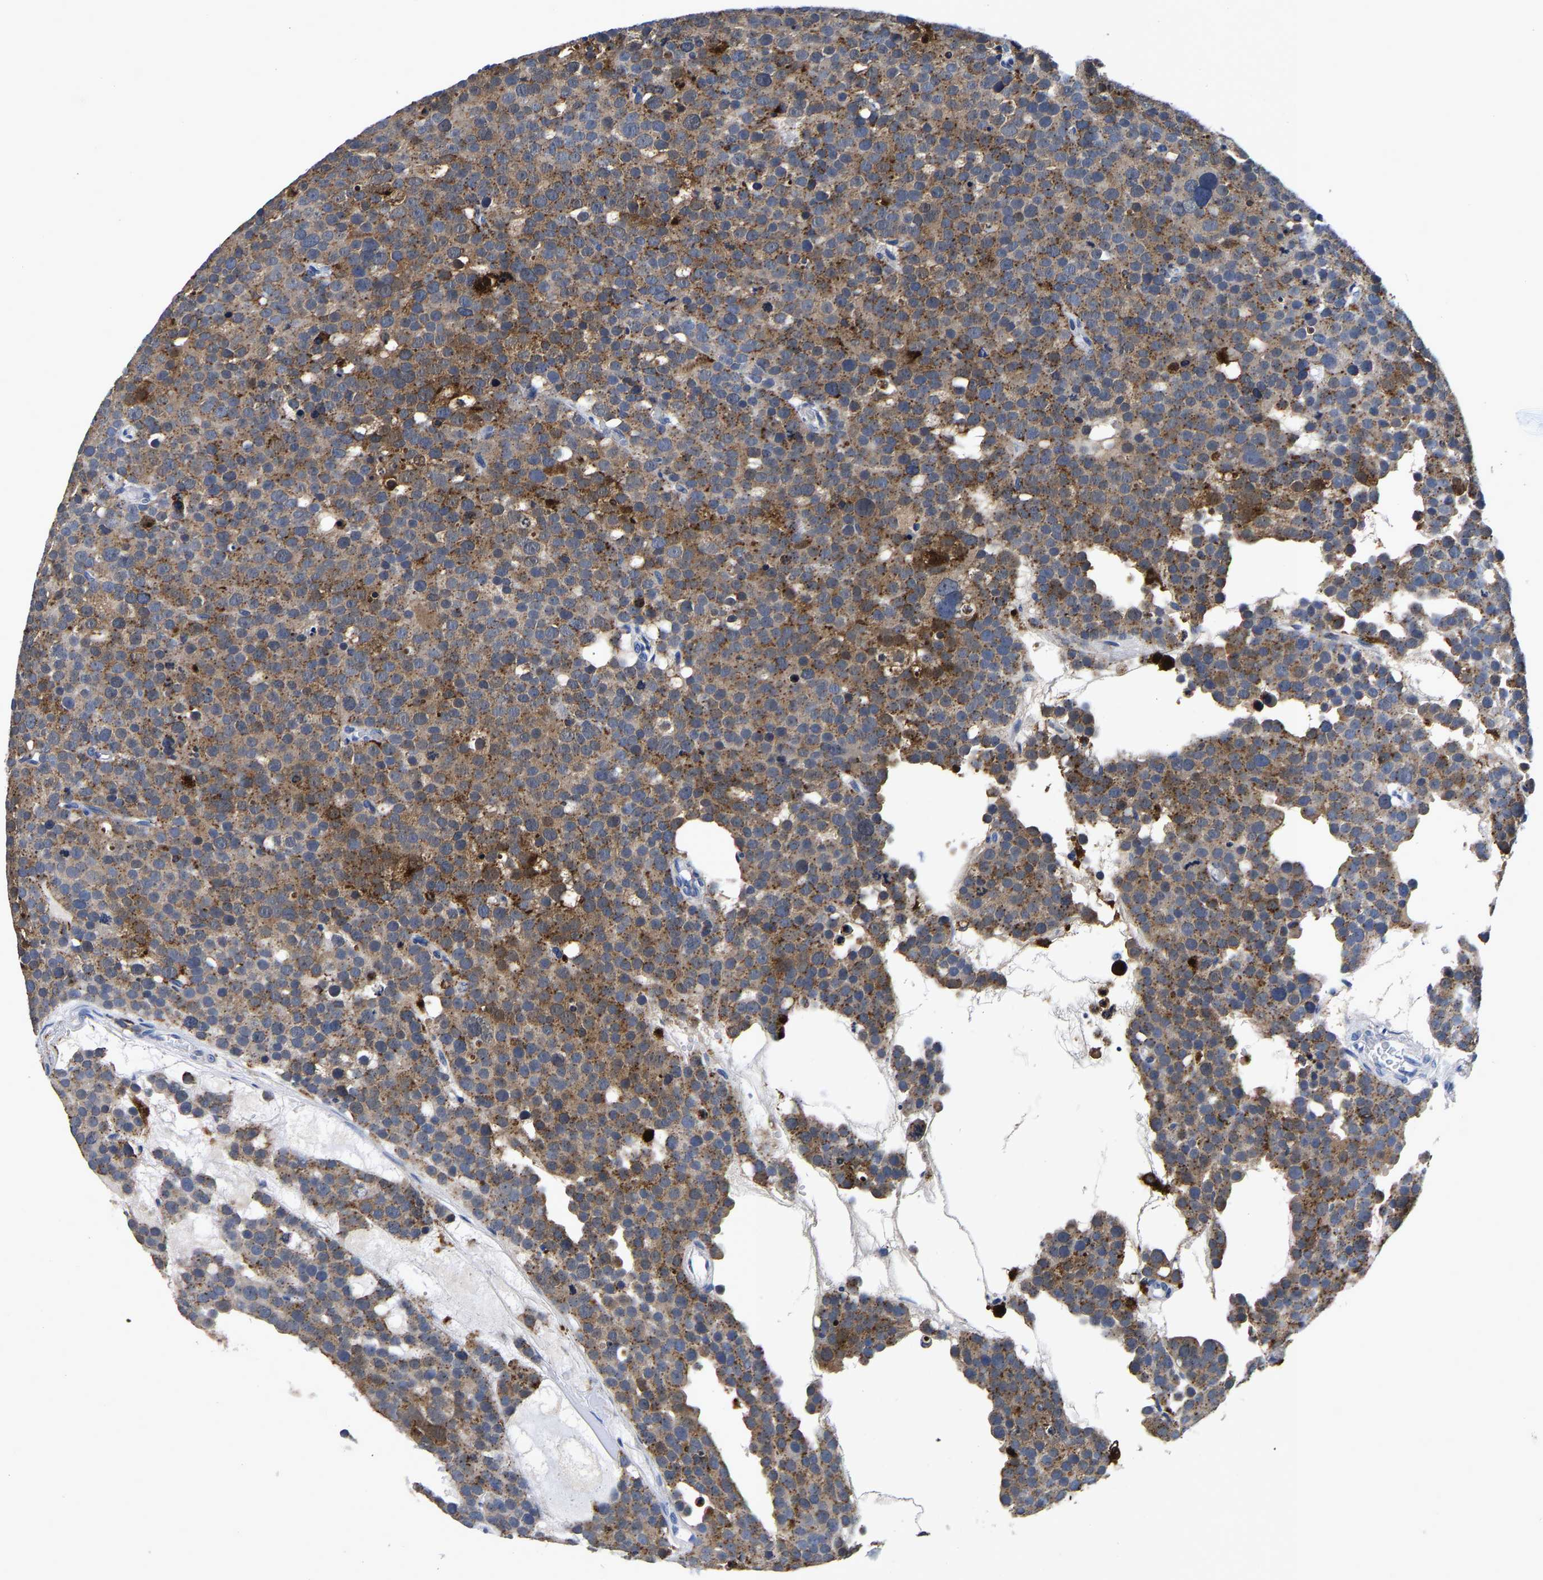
{"staining": {"intensity": "weak", "quantity": ">75%", "location": "cytoplasmic/membranous"}, "tissue": "testis cancer", "cell_type": "Tumor cells", "image_type": "cancer", "snomed": [{"axis": "morphology", "description": "Seminoma, NOS"}, {"axis": "topography", "description": "Testis"}], "caption": "High-power microscopy captured an immunohistochemistry (IHC) image of testis cancer (seminoma), revealing weak cytoplasmic/membranous positivity in approximately >75% of tumor cells.", "gene": "GRN", "patient": {"sex": "male", "age": 71}}